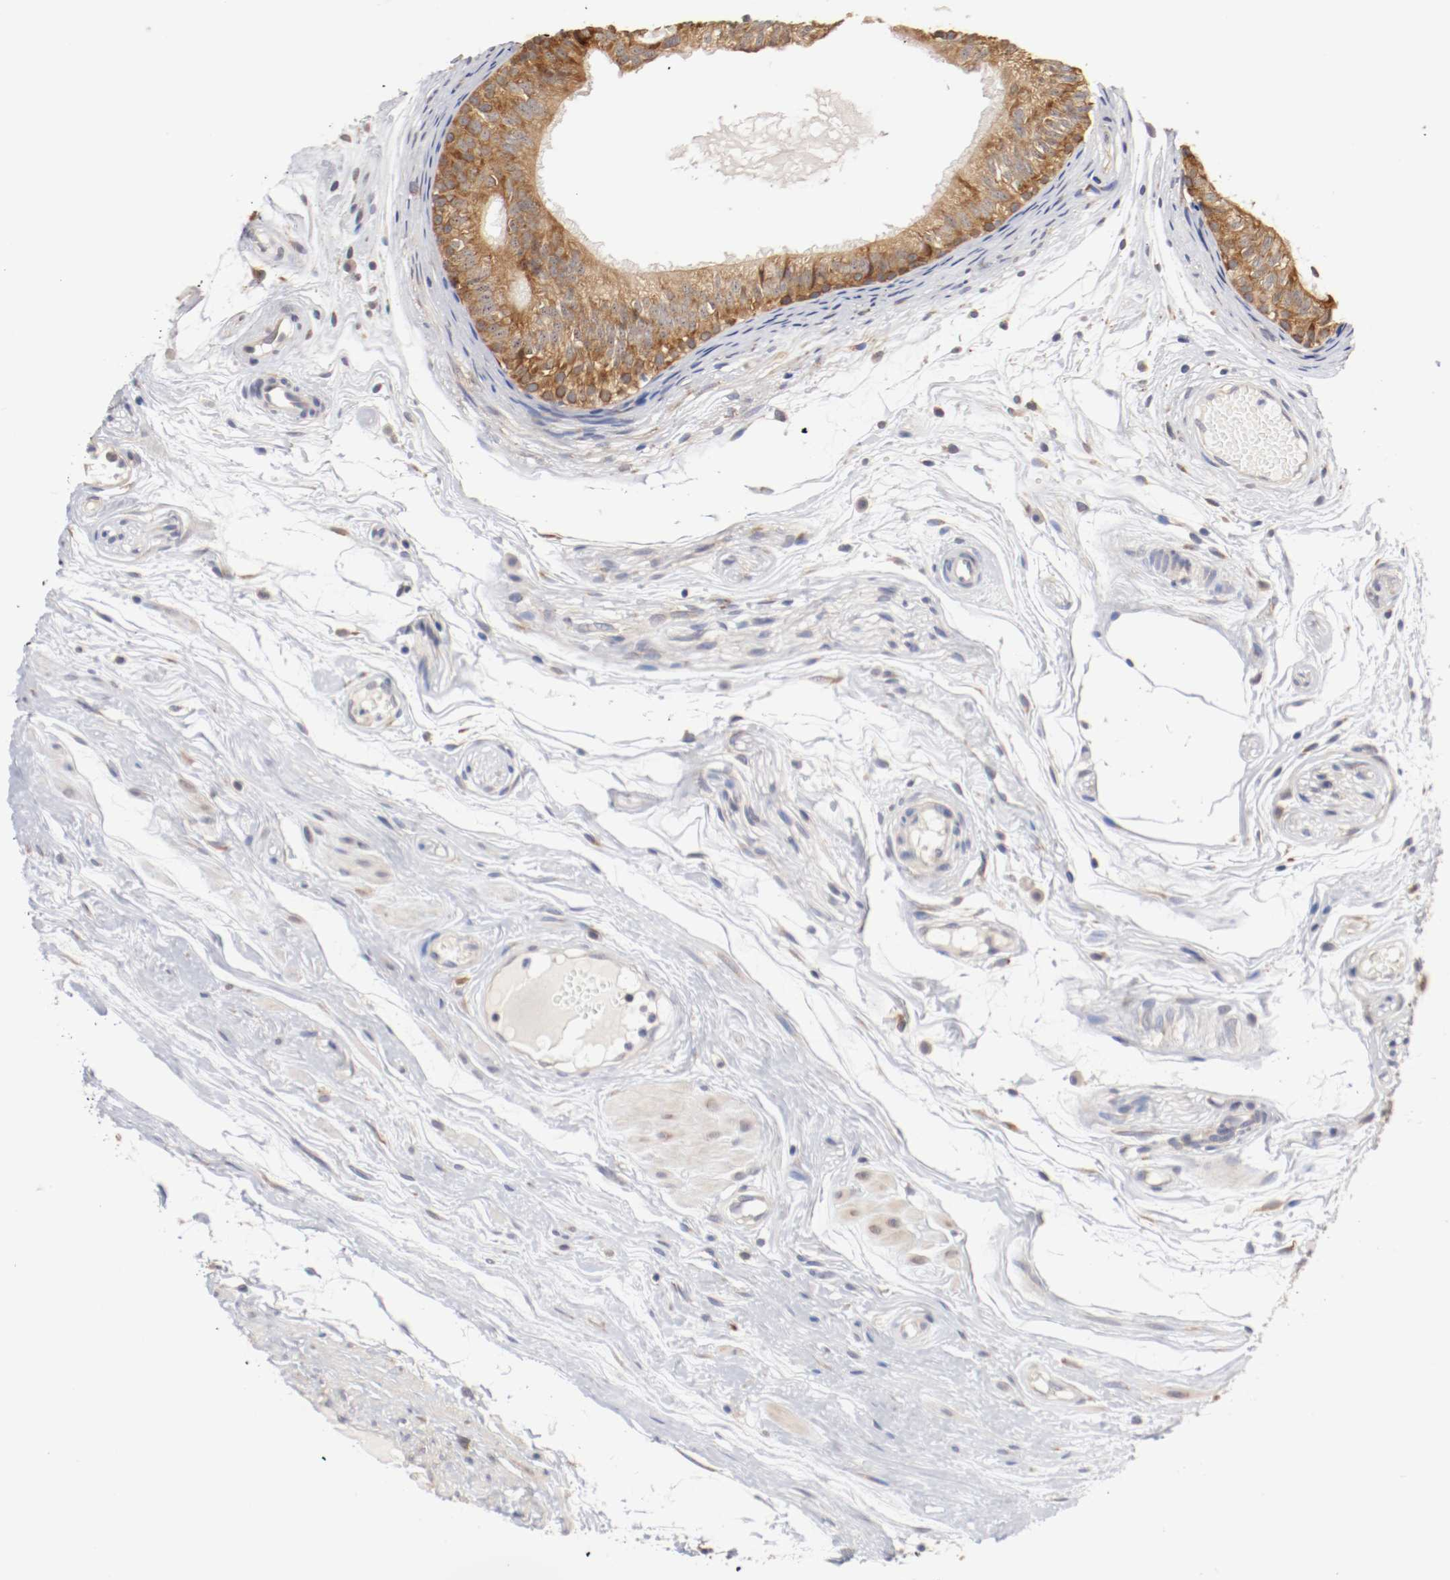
{"staining": {"intensity": "moderate", "quantity": ">75%", "location": "cytoplasmic/membranous"}, "tissue": "epididymis", "cell_type": "Glandular cells", "image_type": "normal", "snomed": [{"axis": "morphology", "description": "Normal tissue, NOS"}, {"axis": "morphology", "description": "Atrophy, NOS"}, {"axis": "topography", "description": "Testis"}, {"axis": "topography", "description": "Epididymis"}], "caption": "Moderate cytoplasmic/membranous staining for a protein is seen in about >75% of glandular cells of benign epididymis using IHC.", "gene": "FKBP3", "patient": {"sex": "male", "age": 18}}